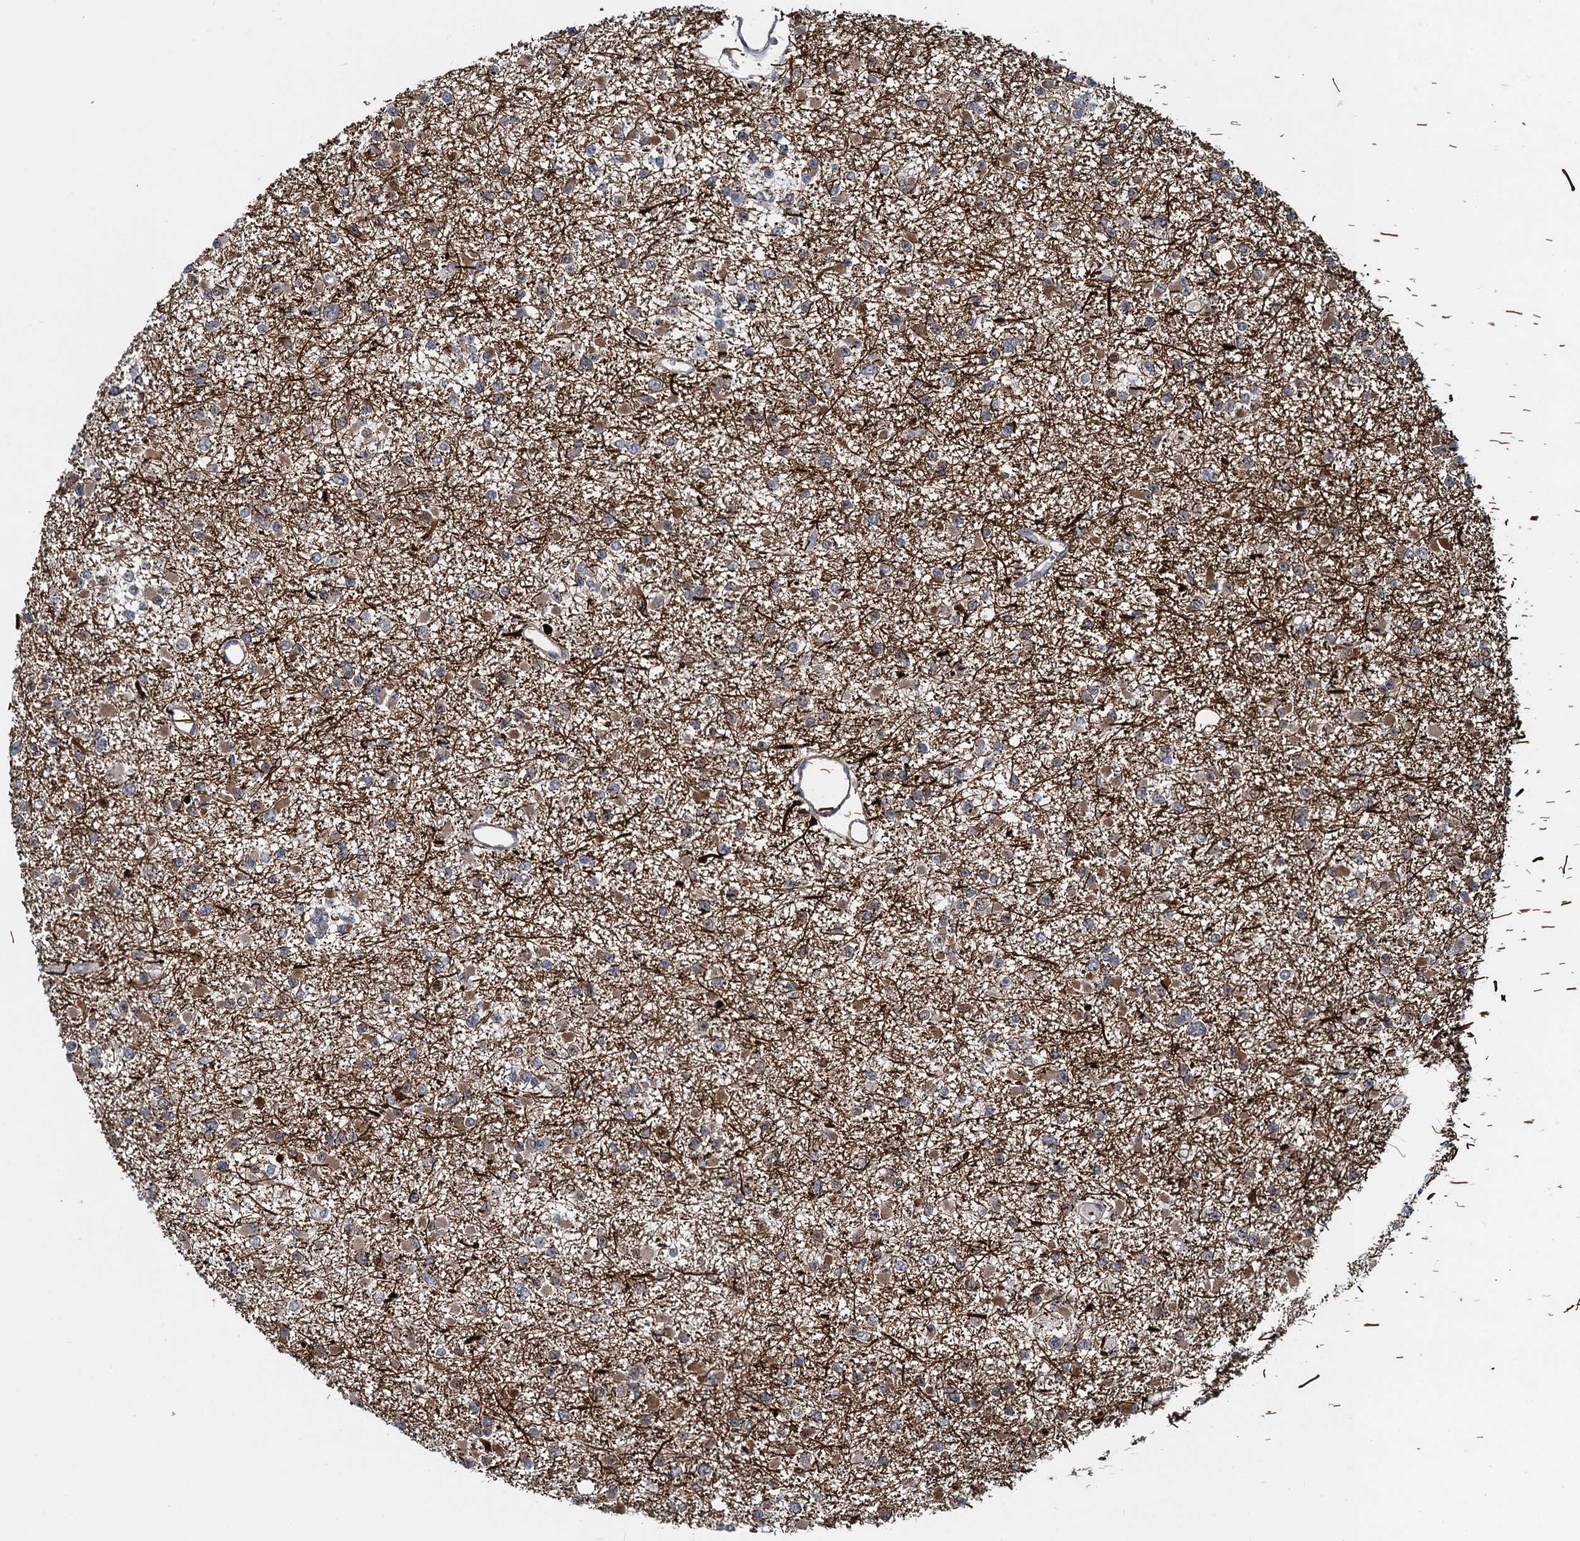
{"staining": {"intensity": "negative", "quantity": "none", "location": "none"}, "tissue": "glioma", "cell_type": "Tumor cells", "image_type": "cancer", "snomed": [{"axis": "morphology", "description": "Glioma, malignant, Low grade"}, {"axis": "topography", "description": "Brain"}], "caption": "Immunohistochemistry (IHC) histopathology image of human malignant glioma (low-grade) stained for a protein (brown), which exhibits no staining in tumor cells.", "gene": "ATOSA", "patient": {"sex": "female", "age": 22}}